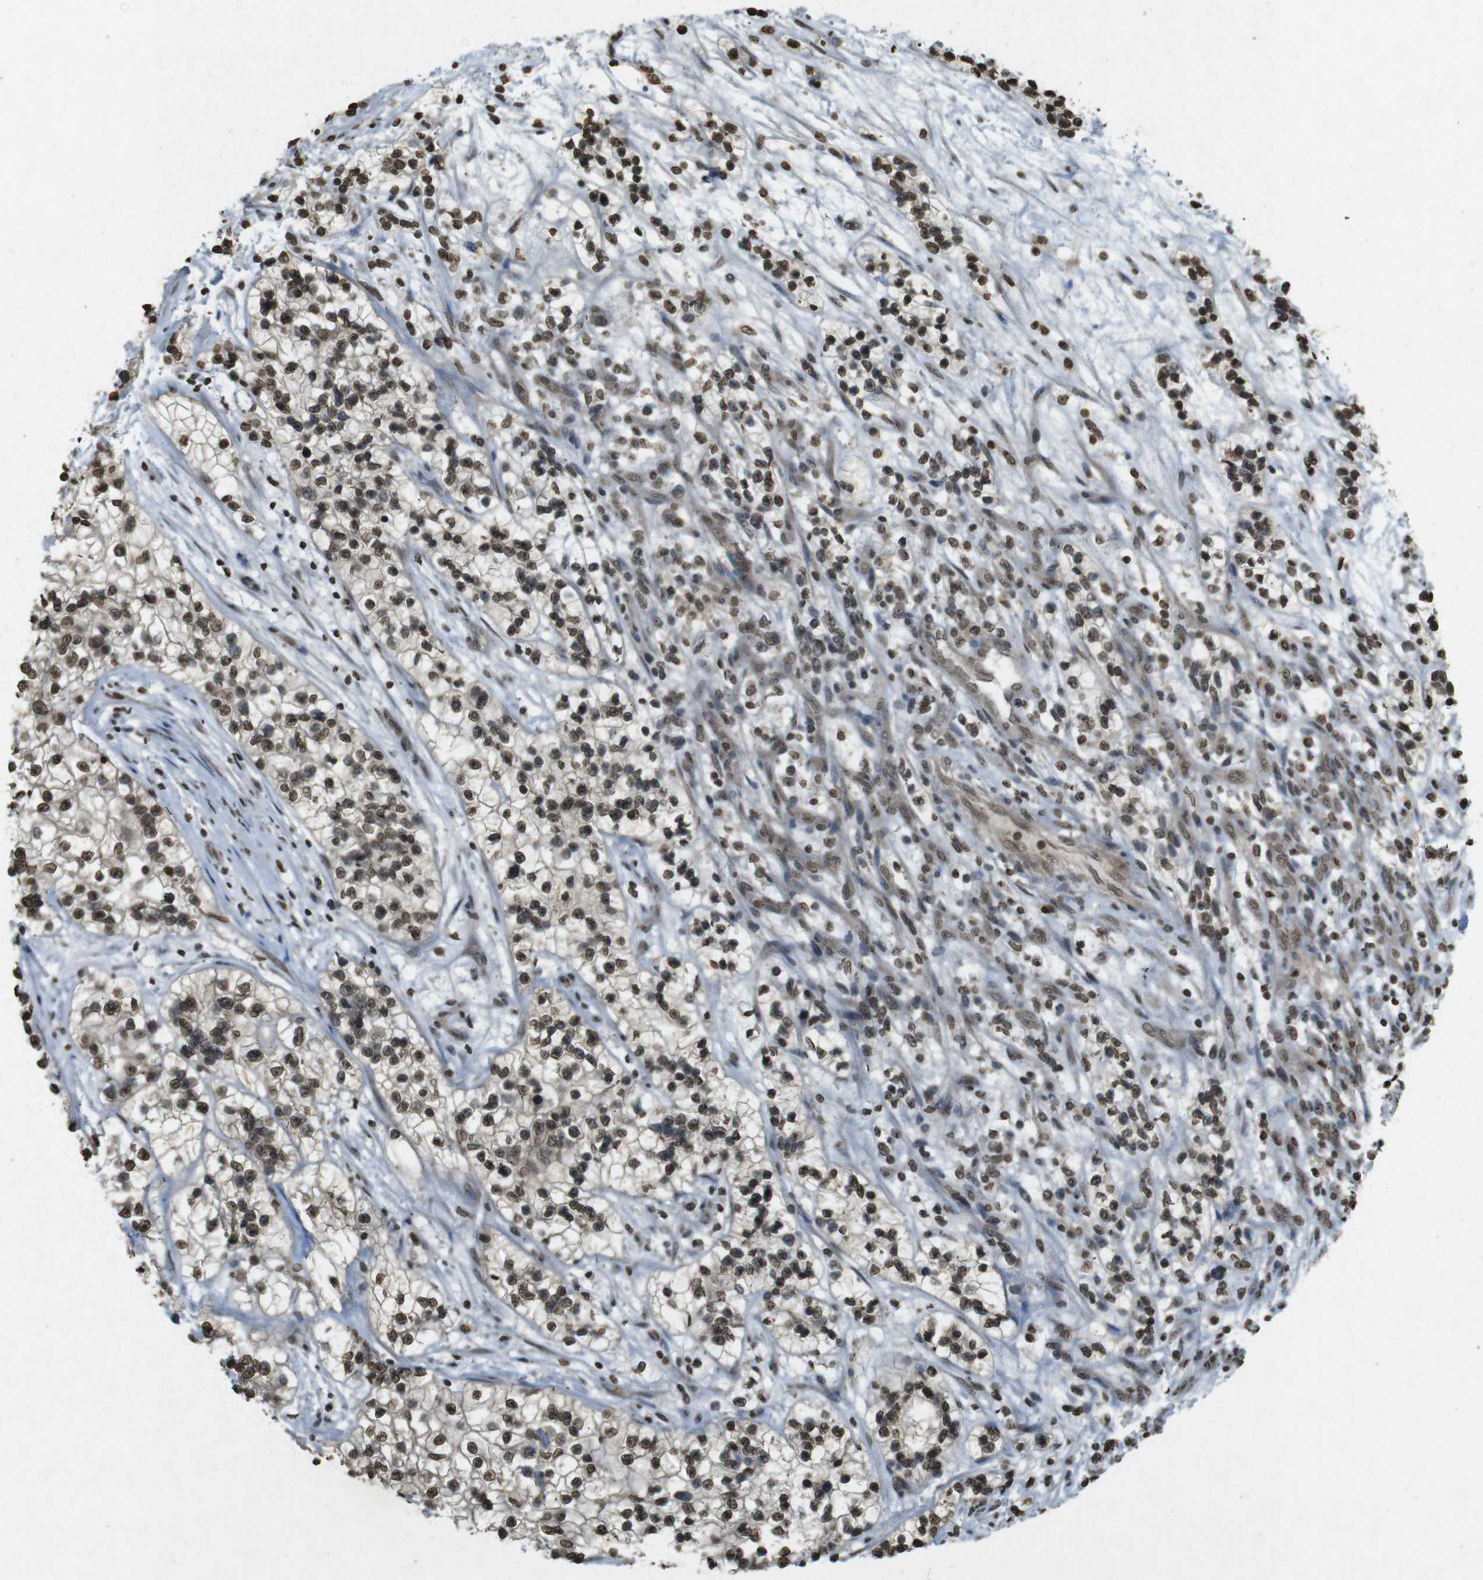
{"staining": {"intensity": "moderate", "quantity": ">75%", "location": "nuclear"}, "tissue": "renal cancer", "cell_type": "Tumor cells", "image_type": "cancer", "snomed": [{"axis": "morphology", "description": "Adenocarcinoma, NOS"}, {"axis": "topography", "description": "Kidney"}], "caption": "Adenocarcinoma (renal) stained for a protein shows moderate nuclear positivity in tumor cells.", "gene": "ORC4", "patient": {"sex": "female", "age": 57}}